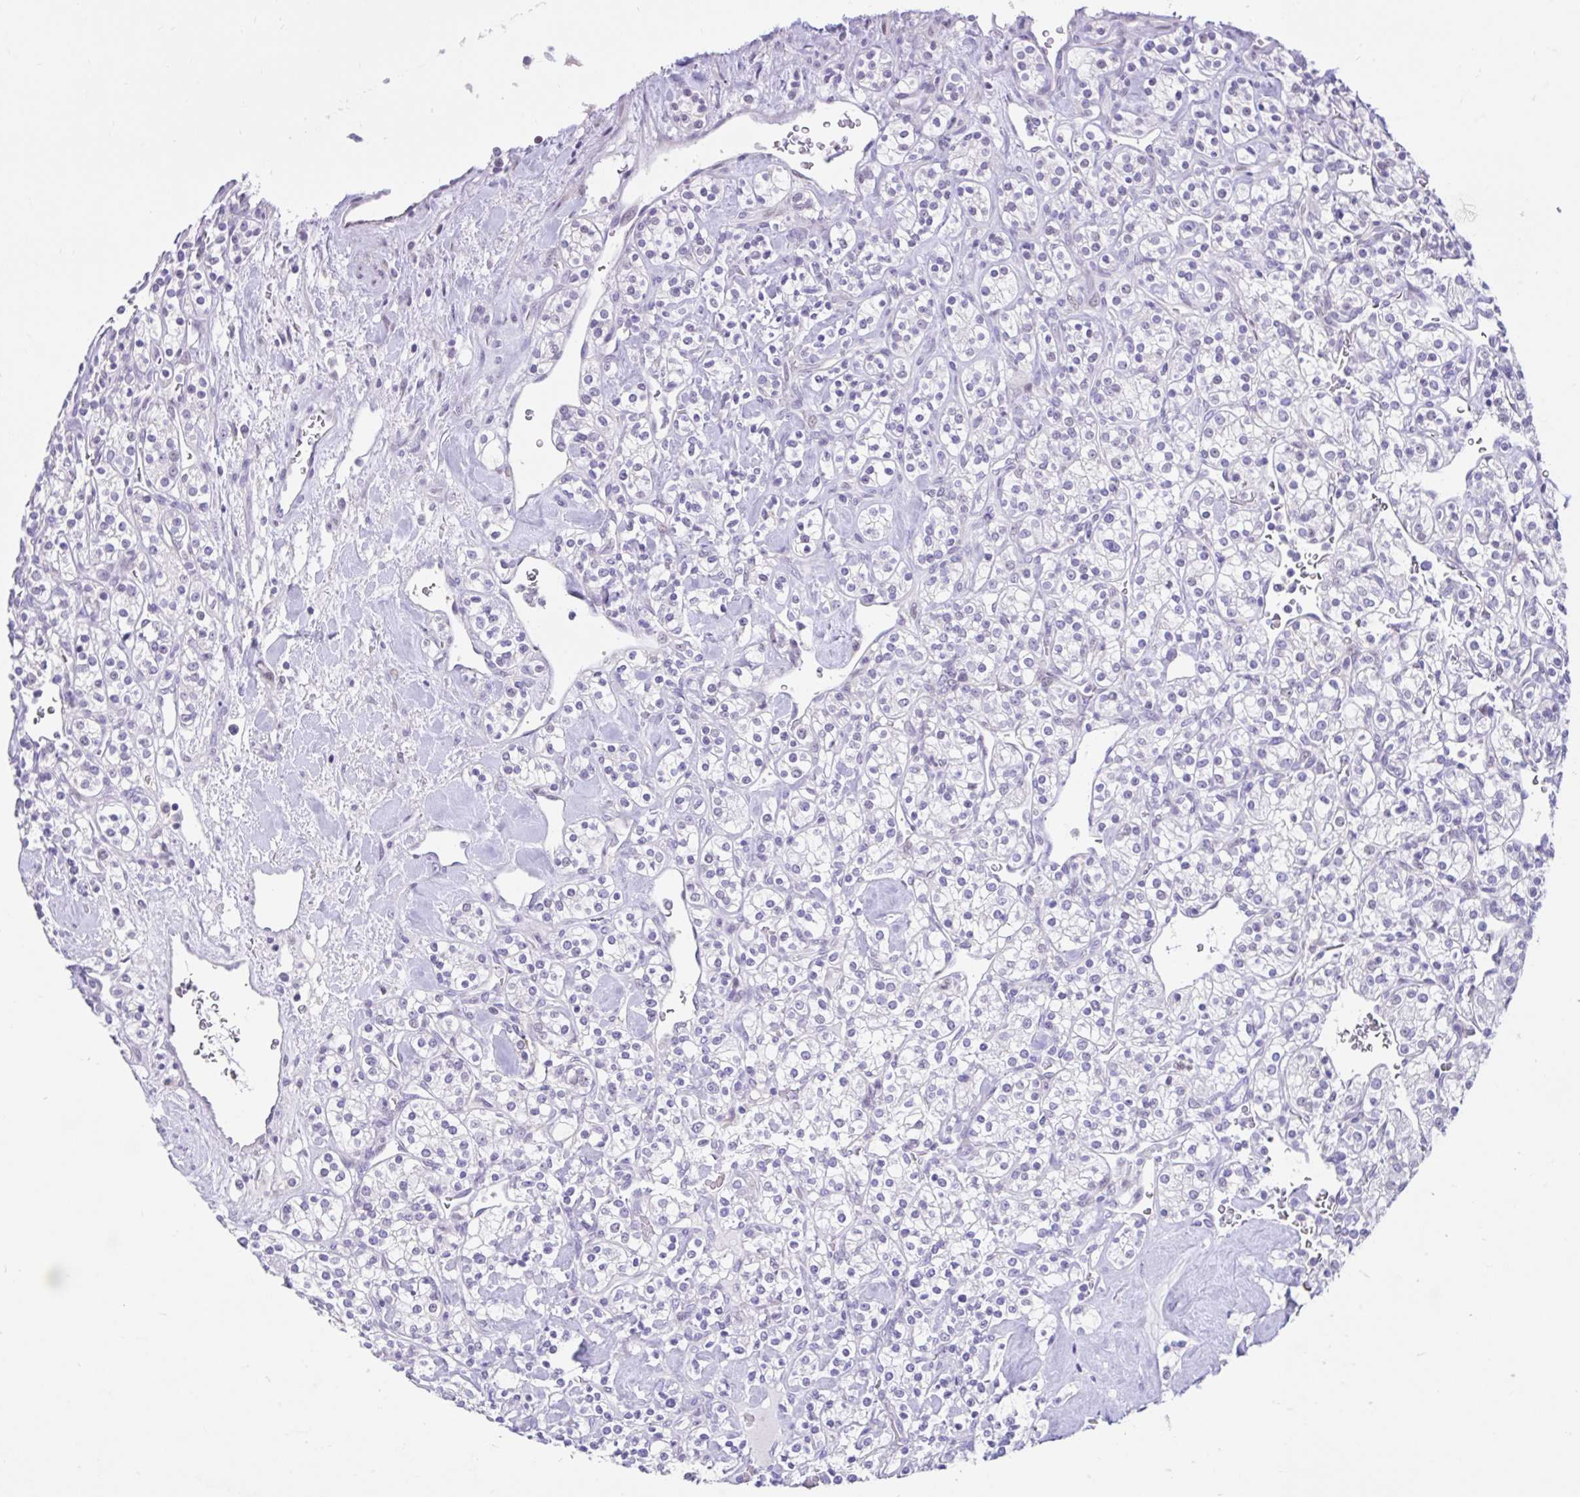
{"staining": {"intensity": "negative", "quantity": "none", "location": "none"}, "tissue": "renal cancer", "cell_type": "Tumor cells", "image_type": "cancer", "snomed": [{"axis": "morphology", "description": "Adenocarcinoma, NOS"}, {"axis": "topography", "description": "Kidney"}], "caption": "An immunohistochemistry micrograph of renal adenocarcinoma is shown. There is no staining in tumor cells of renal adenocarcinoma. (DAB IHC with hematoxylin counter stain).", "gene": "NHLH2", "patient": {"sex": "male", "age": 77}}